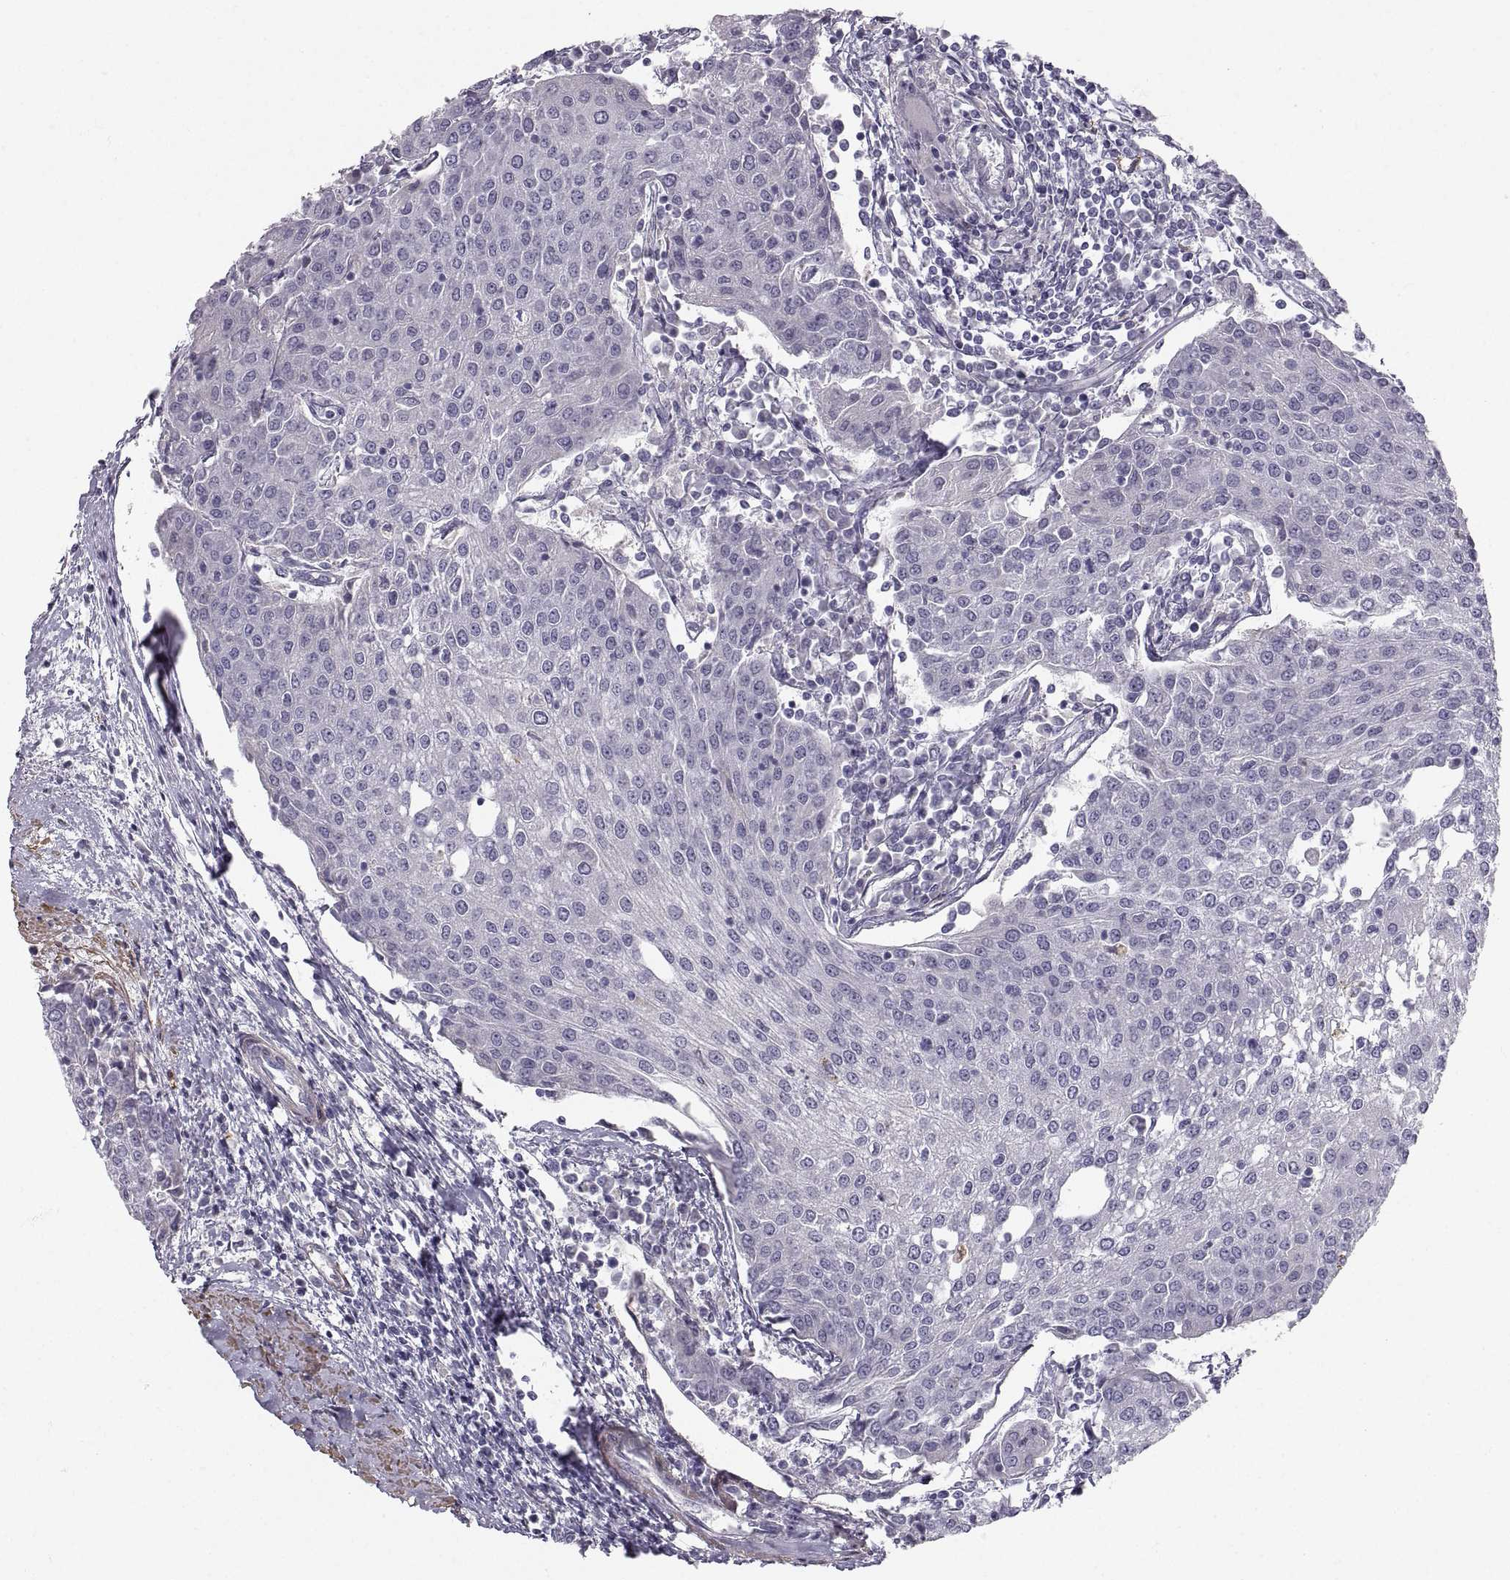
{"staining": {"intensity": "negative", "quantity": "none", "location": "none"}, "tissue": "urothelial cancer", "cell_type": "Tumor cells", "image_type": "cancer", "snomed": [{"axis": "morphology", "description": "Urothelial carcinoma, High grade"}, {"axis": "topography", "description": "Urinary bladder"}], "caption": "Tumor cells show no significant staining in urothelial cancer.", "gene": "PGM5", "patient": {"sex": "female", "age": 85}}